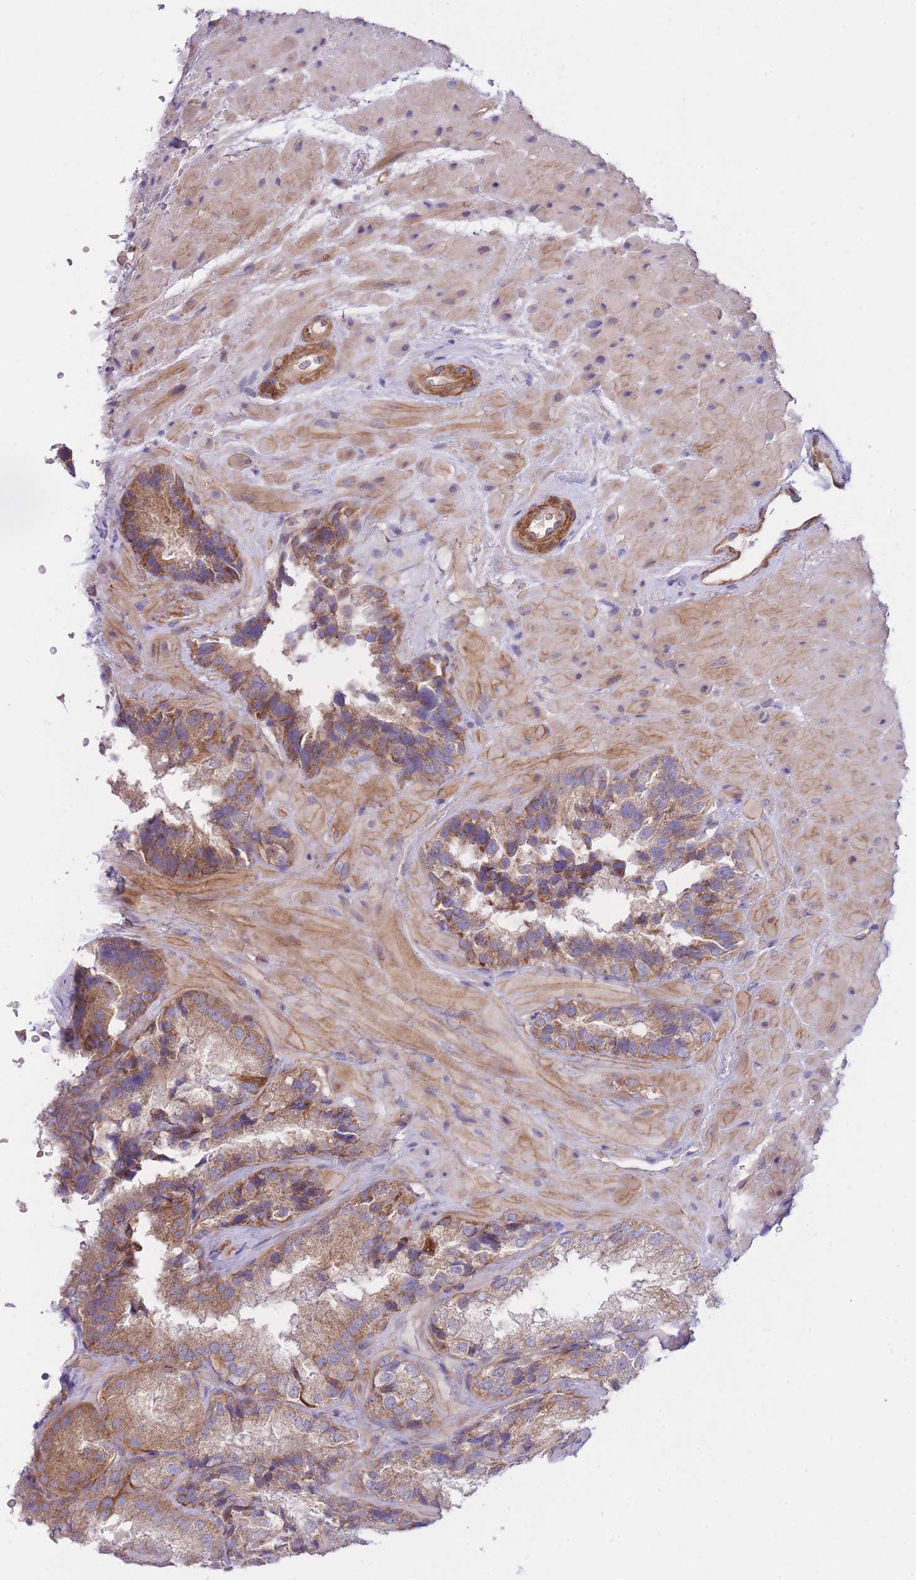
{"staining": {"intensity": "moderate", "quantity": "25%-75%", "location": "cytoplasmic/membranous"}, "tissue": "seminal vesicle", "cell_type": "Glandular cells", "image_type": "normal", "snomed": [{"axis": "morphology", "description": "Normal tissue, NOS"}, {"axis": "topography", "description": "Seminal veicle"}], "caption": "The micrograph exhibits staining of benign seminal vesicle, revealing moderate cytoplasmic/membranous protein staining (brown color) within glandular cells. Nuclei are stained in blue.", "gene": "CHAC1", "patient": {"sex": "male", "age": 58}}